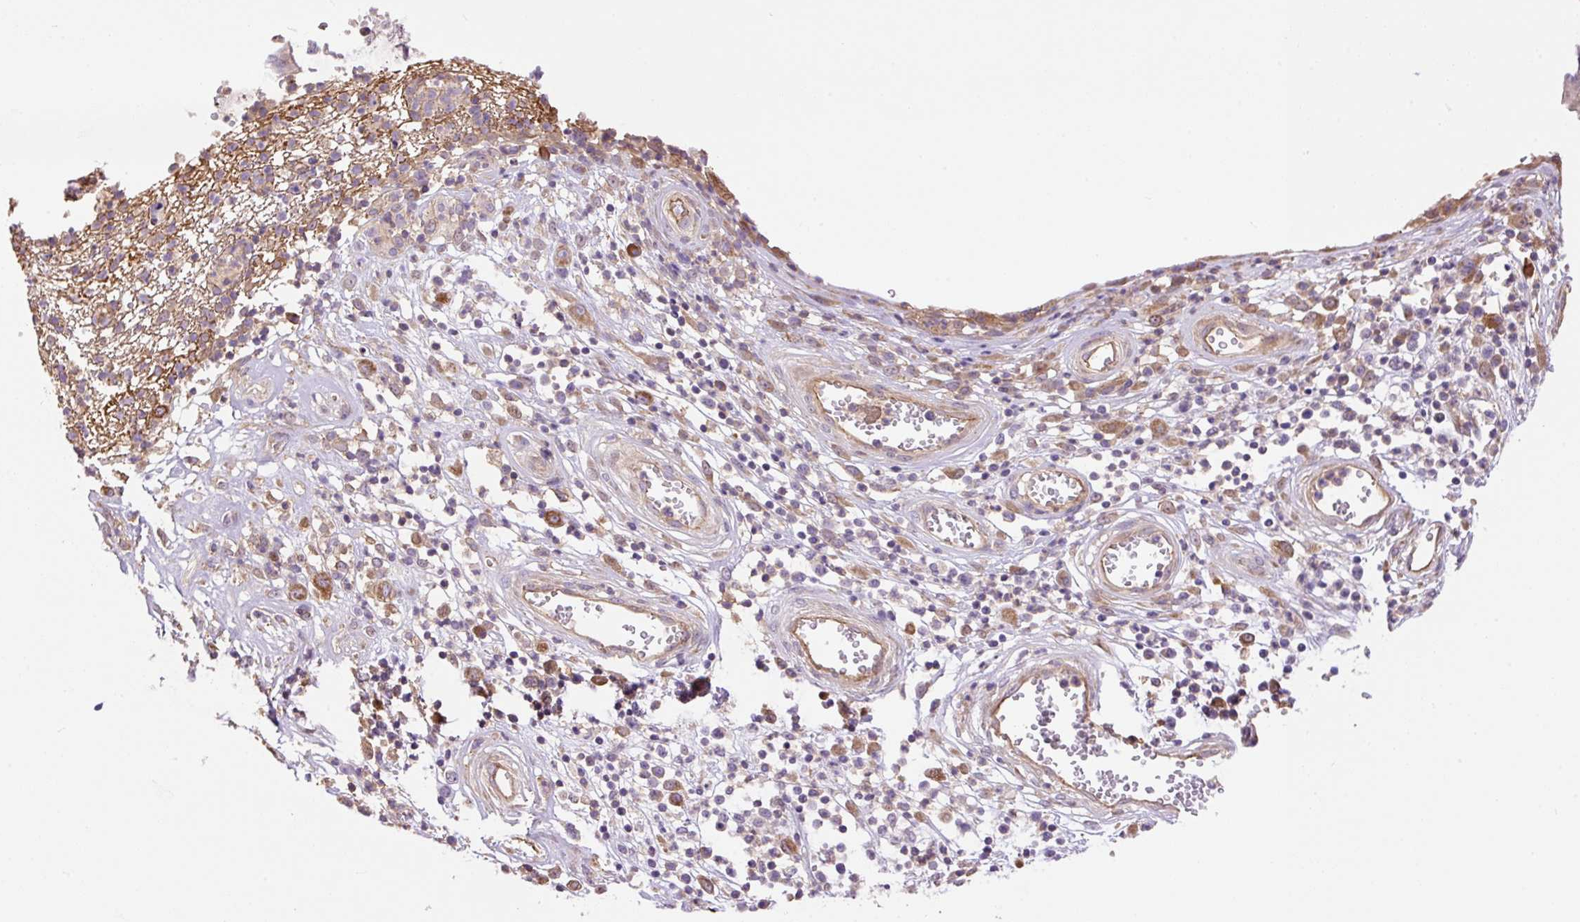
{"staining": {"intensity": "negative", "quantity": "none", "location": "none"}, "tissue": "stomach cancer", "cell_type": "Tumor cells", "image_type": "cancer", "snomed": [{"axis": "morphology", "description": "Adenocarcinoma, NOS"}, {"axis": "topography", "description": "Stomach"}], "caption": "The photomicrograph demonstrates no significant positivity in tumor cells of stomach adenocarcinoma.", "gene": "PPME1", "patient": {"sex": "male", "age": 59}}